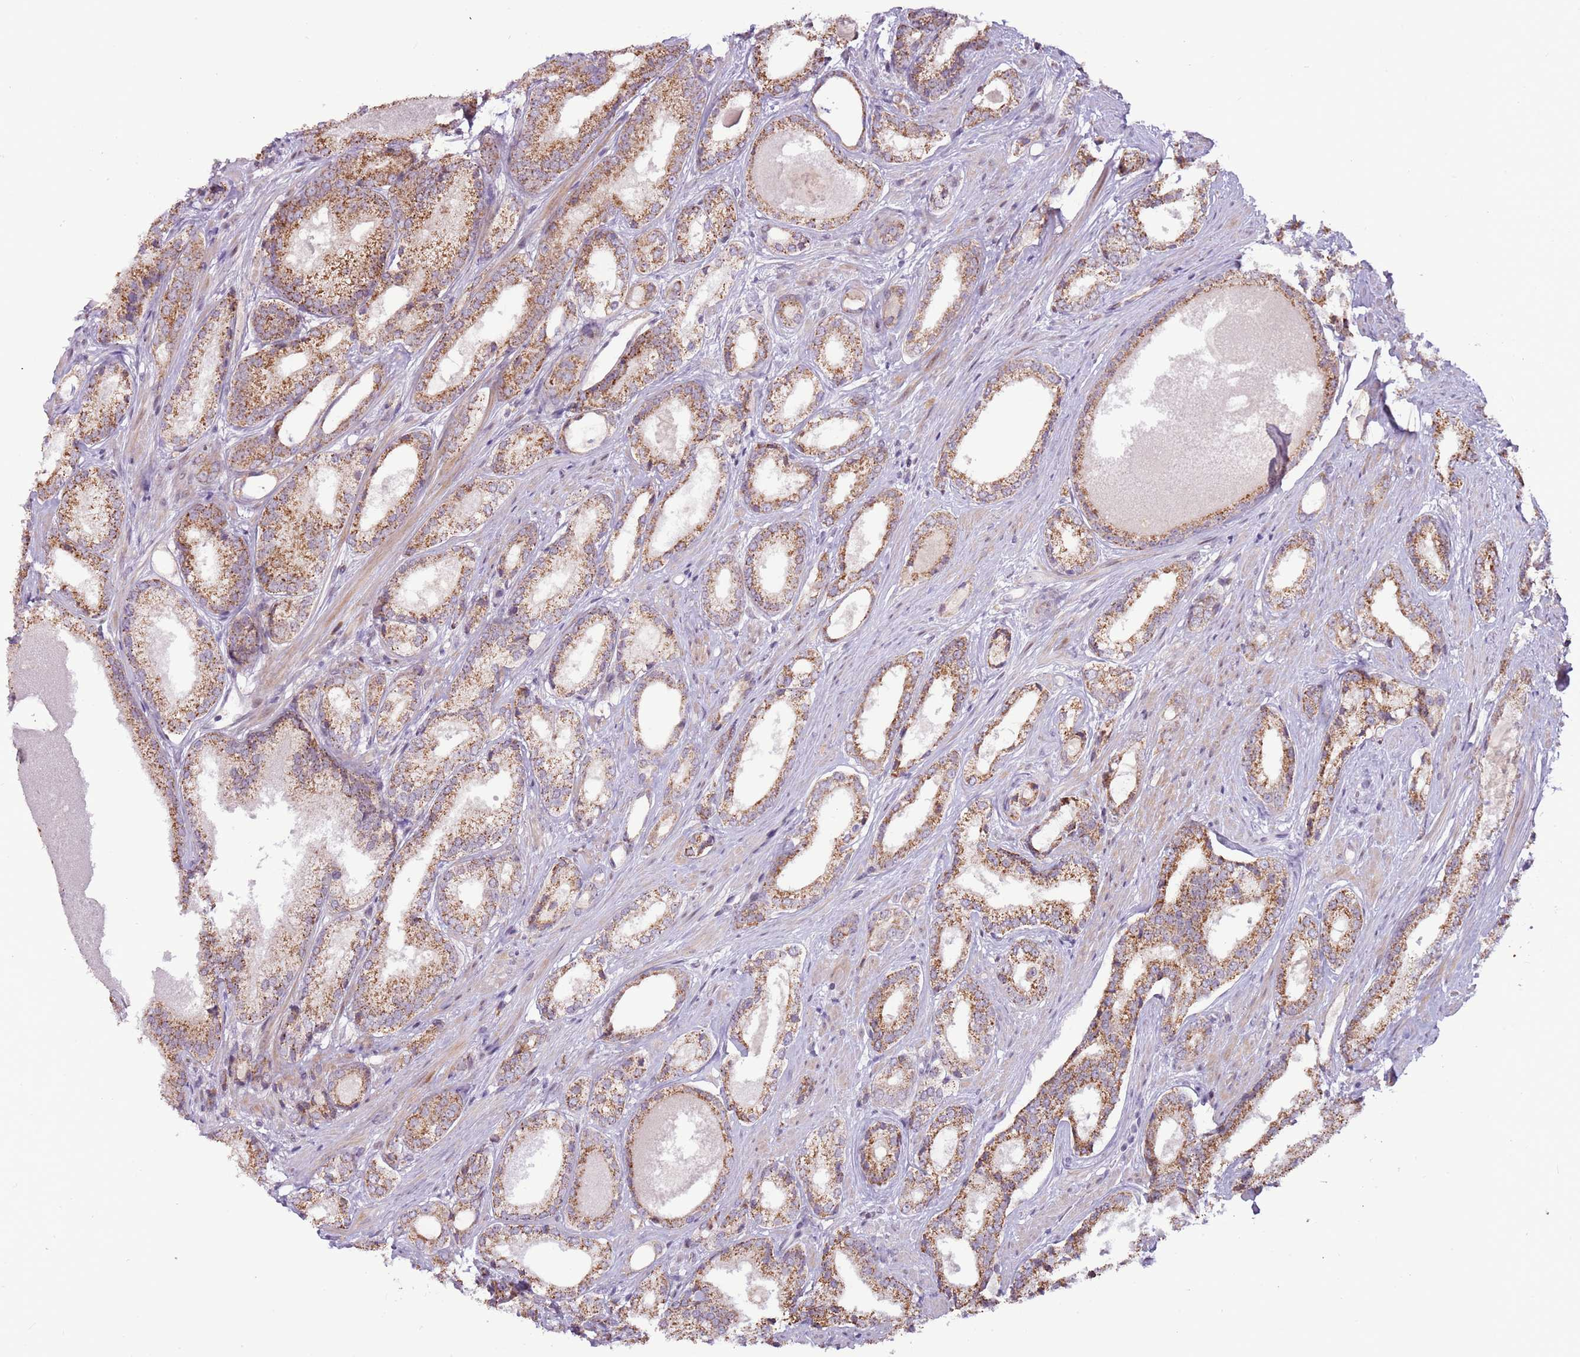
{"staining": {"intensity": "moderate", "quantity": ">75%", "location": "cytoplasmic/membranous"}, "tissue": "prostate cancer", "cell_type": "Tumor cells", "image_type": "cancer", "snomed": [{"axis": "morphology", "description": "Adenocarcinoma, Low grade"}, {"axis": "topography", "description": "Prostate"}], "caption": "Immunohistochemistry (IHC) histopathology image of human low-grade adenocarcinoma (prostate) stained for a protein (brown), which exhibits medium levels of moderate cytoplasmic/membranous staining in about >75% of tumor cells.", "gene": "MLLT11", "patient": {"sex": "male", "age": 68}}